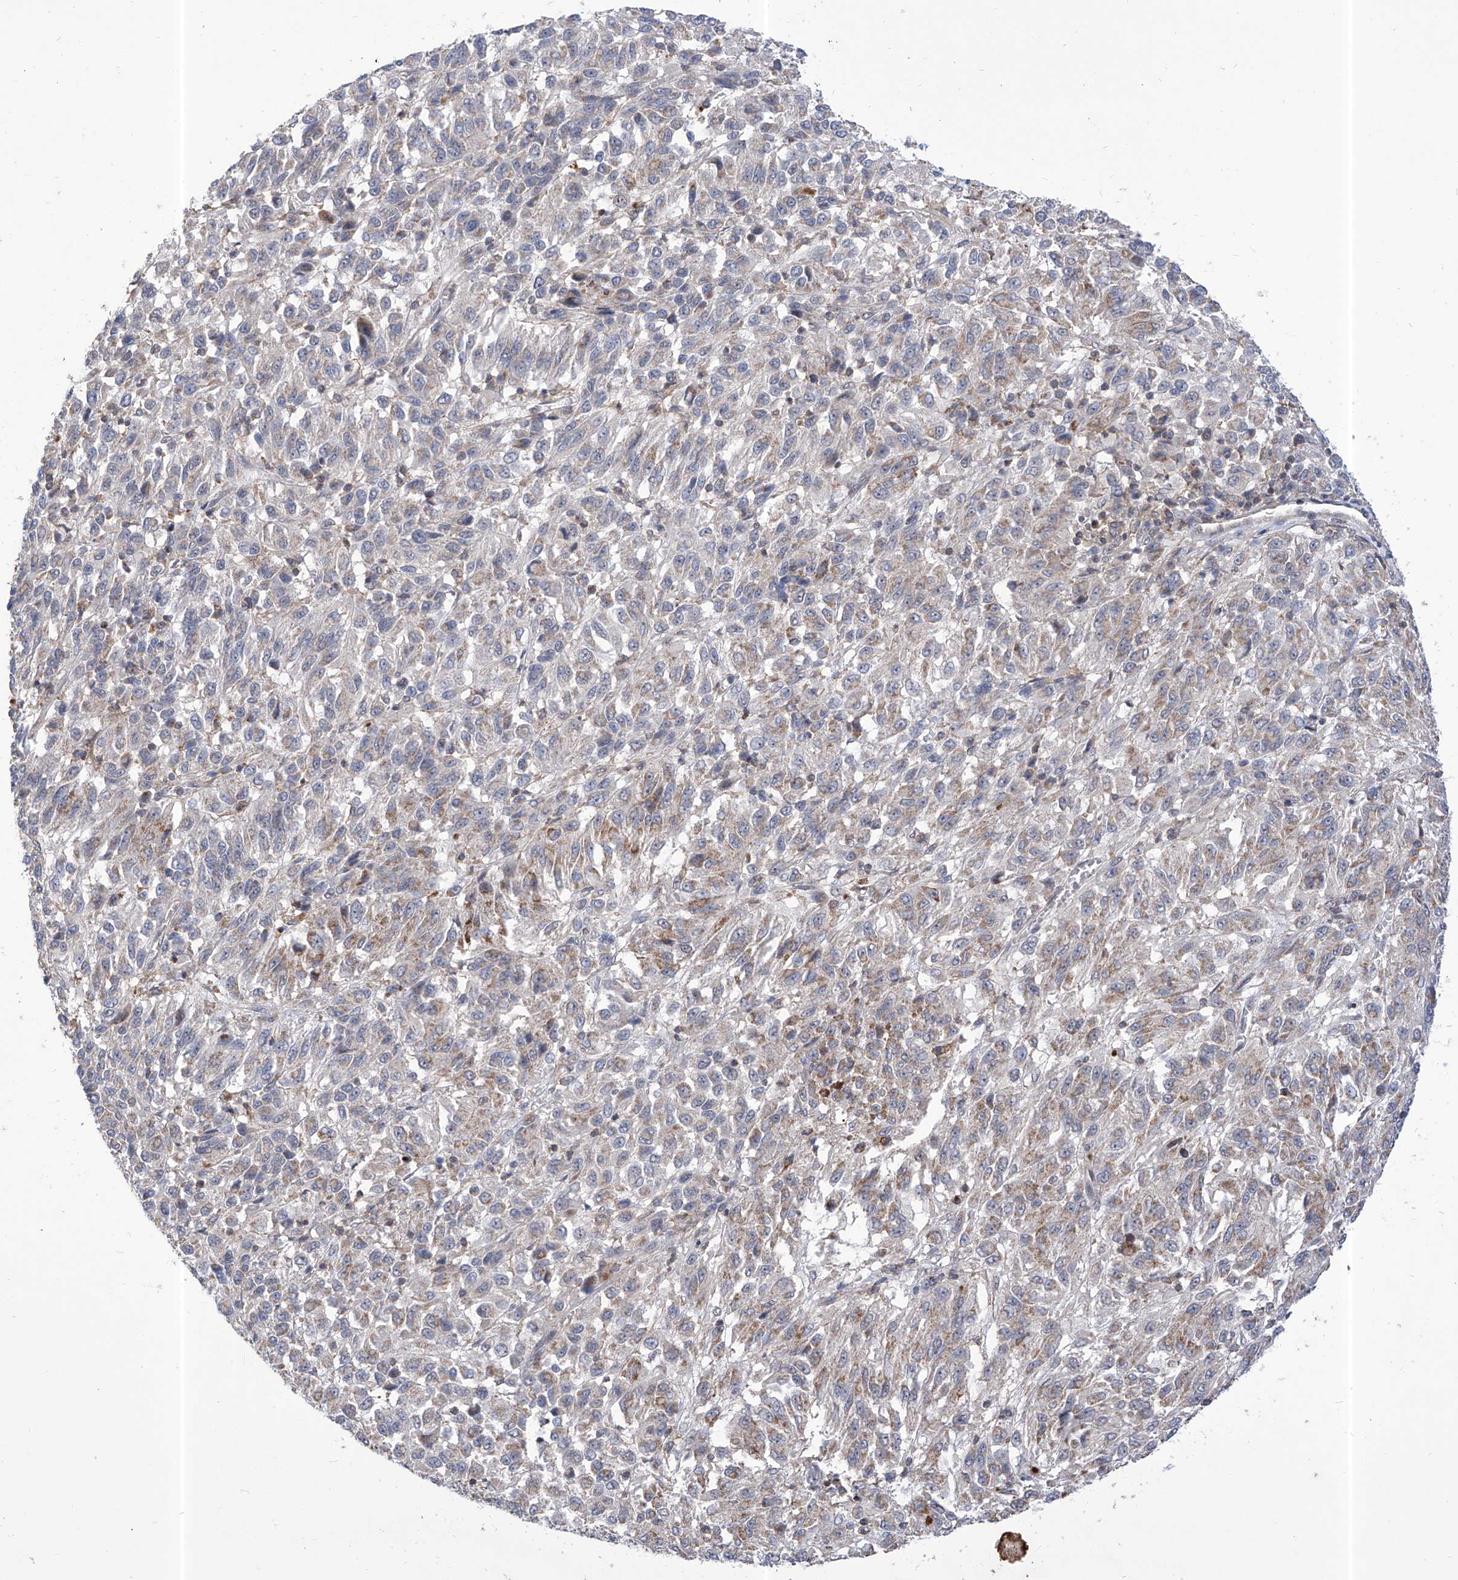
{"staining": {"intensity": "moderate", "quantity": "<25%", "location": "cytoplasmic/membranous"}, "tissue": "melanoma", "cell_type": "Tumor cells", "image_type": "cancer", "snomed": [{"axis": "morphology", "description": "Malignant melanoma, Metastatic site"}, {"axis": "topography", "description": "Lung"}], "caption": "Brown immunohistochemical staining in melanoma displays moderate cytoplasmic/membranous expression in approximately <25% of tumor cells.", "gene": "KIFC2", "patient": {"sex": "male", "age": 64}}